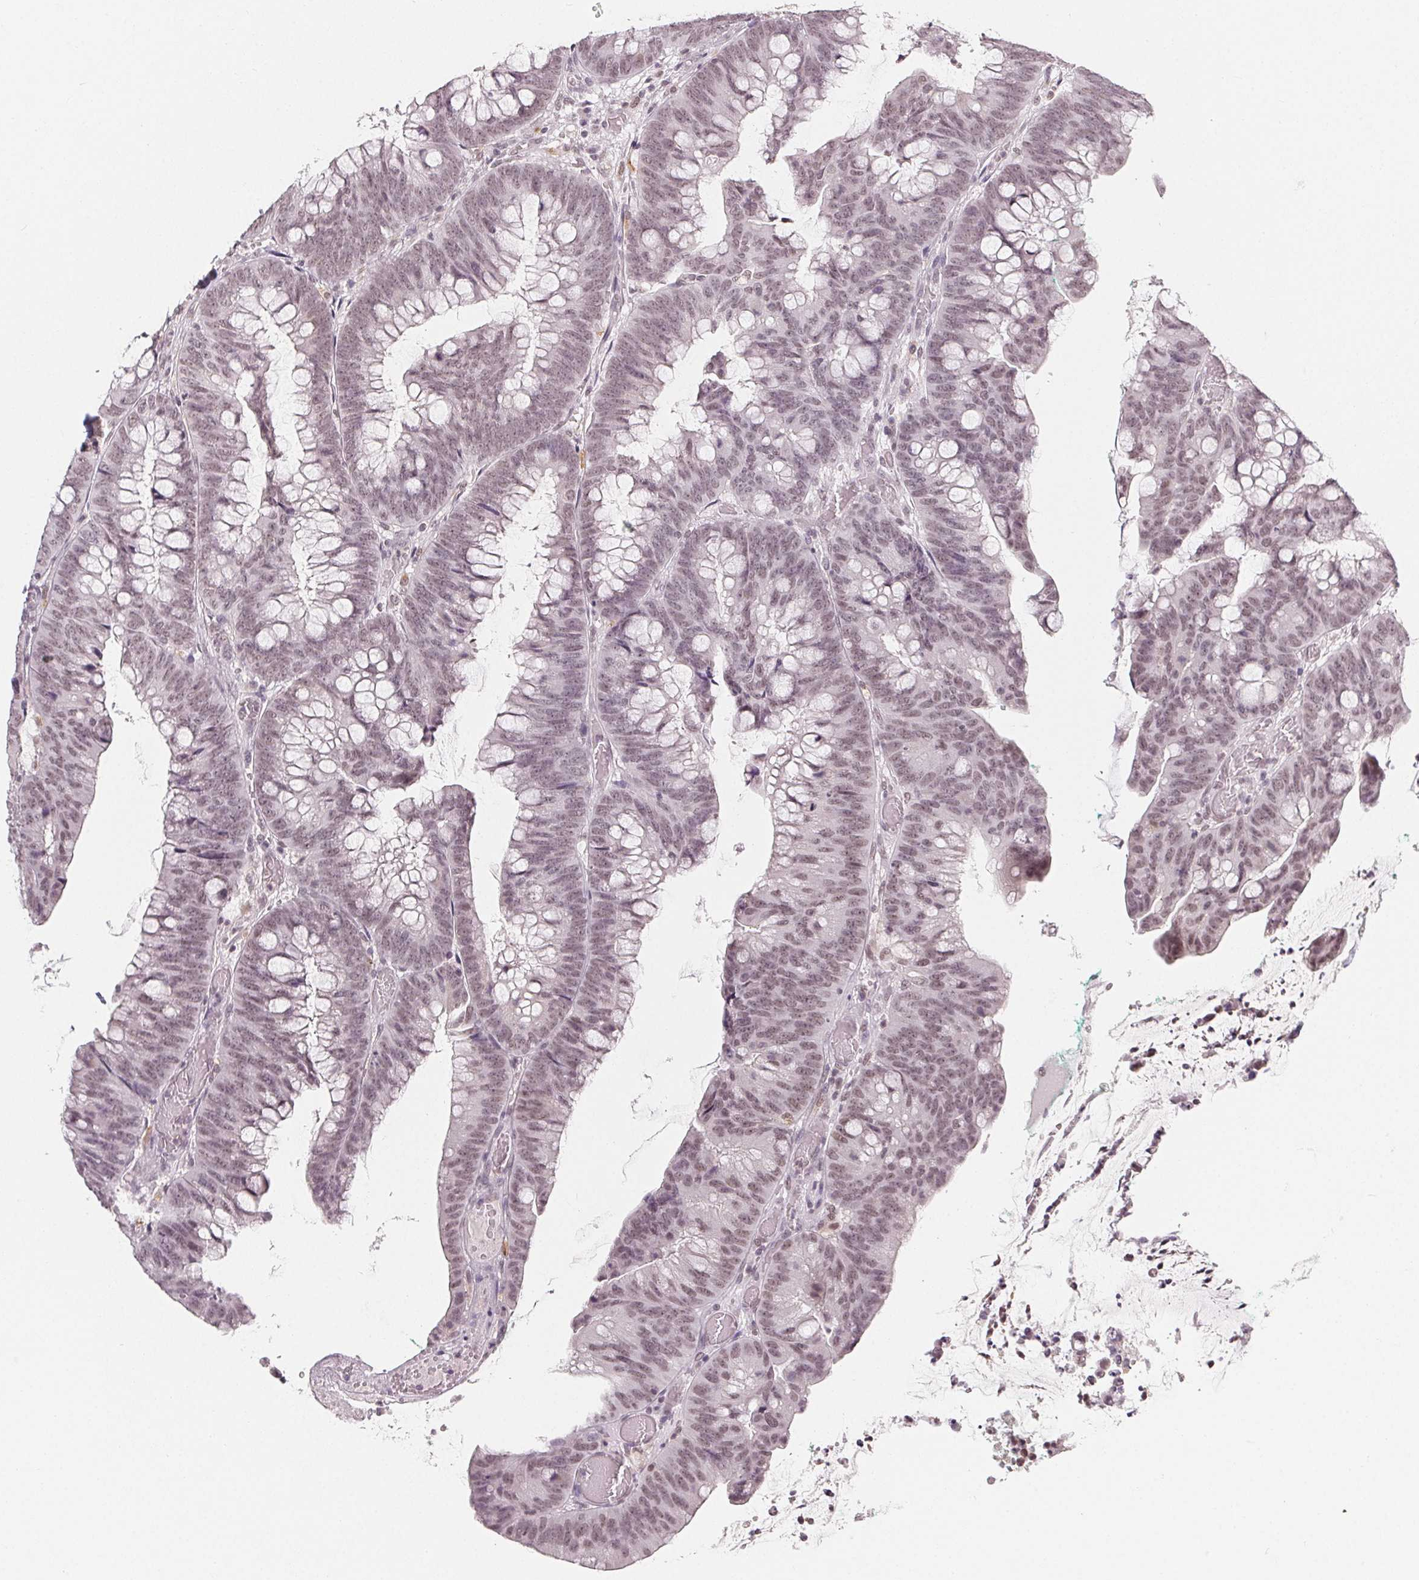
{"staining": {"intensity": "weak", "quantity": ">75%", "location": "nuclear"}, "tissue": "colorectal cancer", "cell_type": "Tumor cells", "image_type": "cancer", "snomed": [{"axis": "morphology", "description": "Adenocarcinoma, NOS"}, {"axis": "topography", "description": "Colon"}], "caption": "Adenocarcinoma (colorectal) stained with immunohistochemistry demonstrates weak nuclear staining in about >75% of tumor cells. (IHC, brightfield microscopy, high magnification).", "gene": "NXF3", "patient": {"sex": "male", "age": 62}}